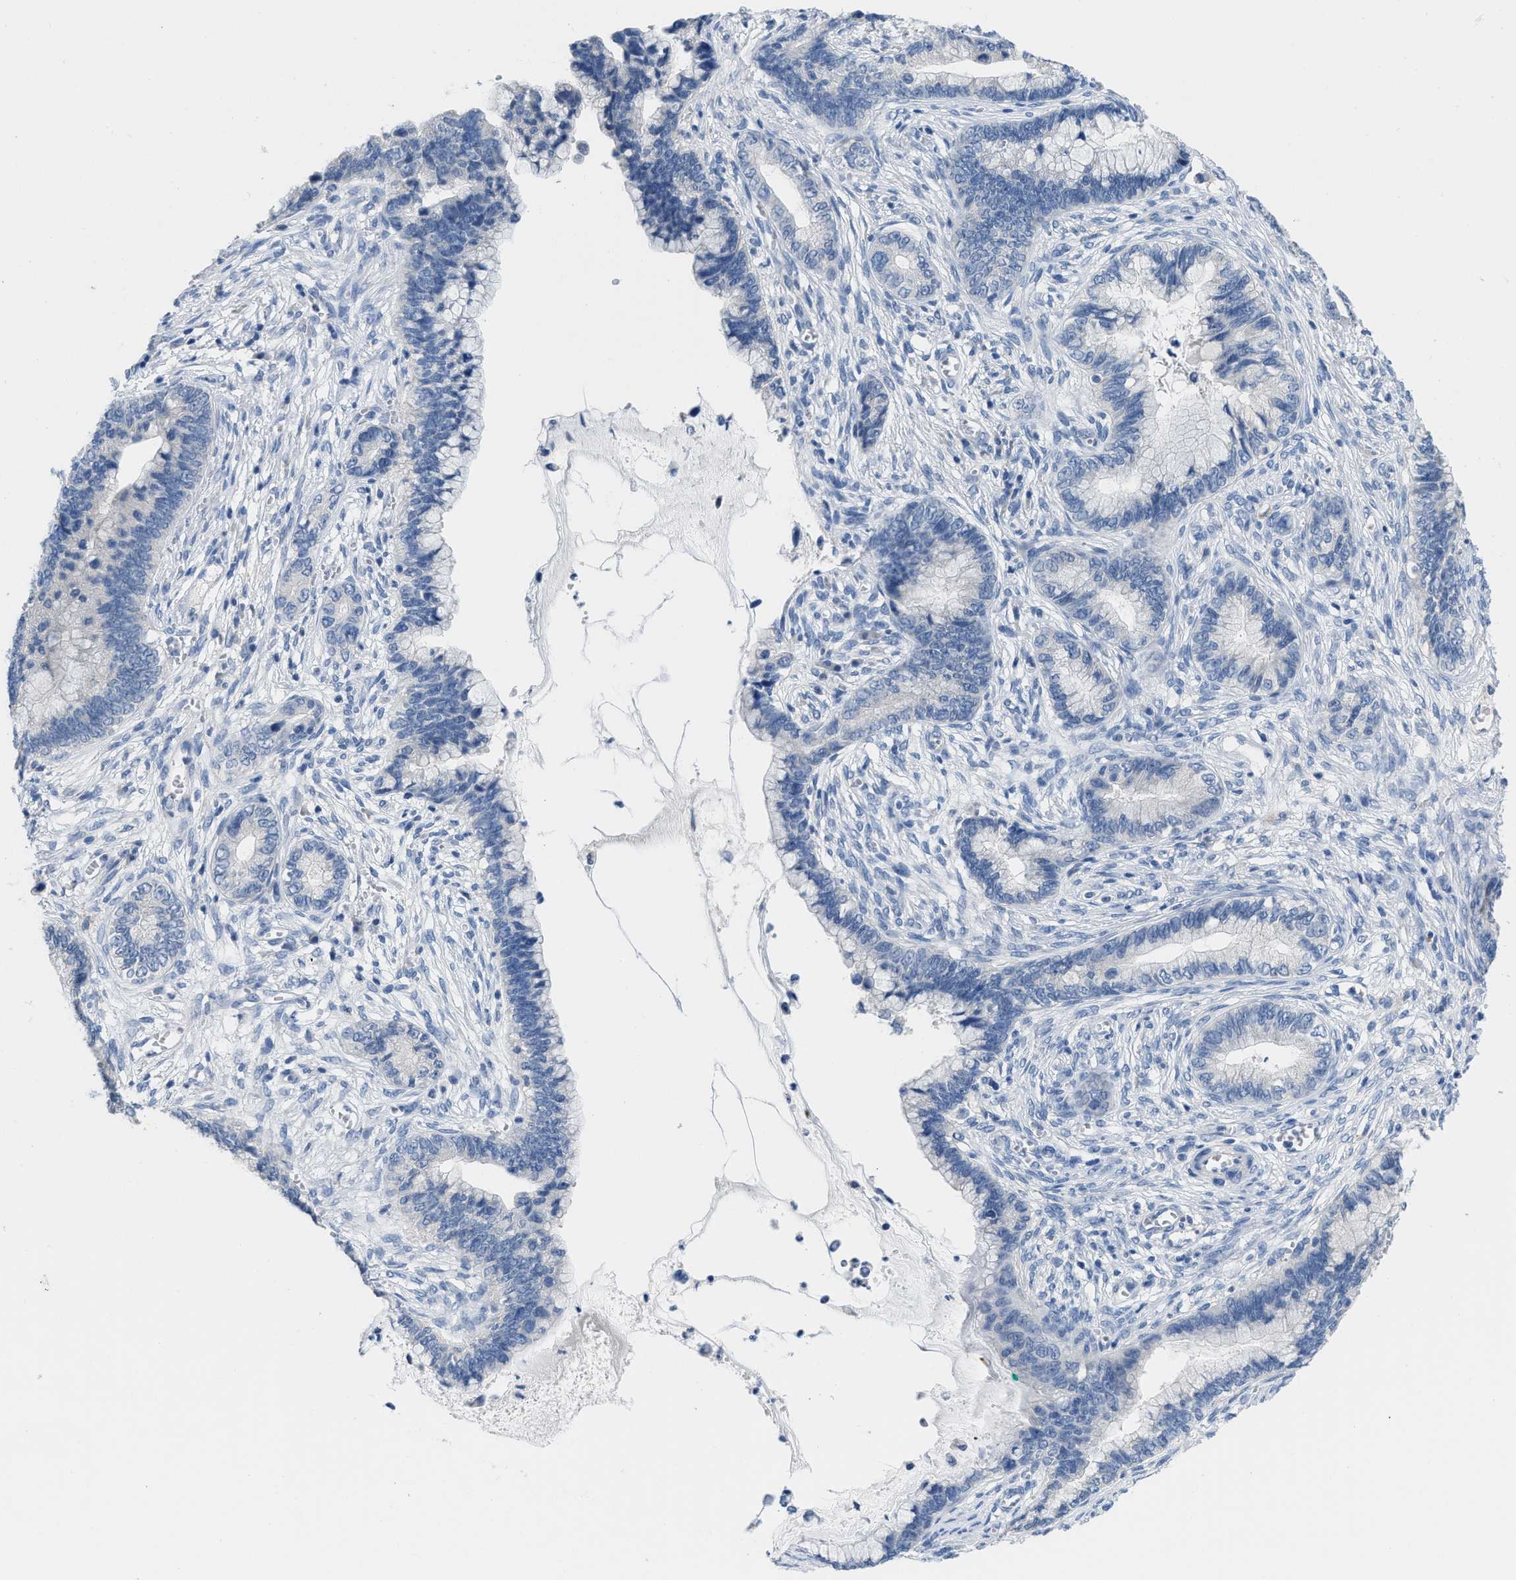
{"staining": {"intensity": "negative", "quantity": "none", "location": "none"}, "tissue": "cervical cancer", "cell_type": "Tumor cells", "image_type": "cancer", "snomed": [{"axis": "morphology", "description": "Adenocarcinoma, NOS"}, {"axis": "topography", "description": "Cervix"}], "caption": "High power microscopy image of an immunohistochemistry (IHC) photomicrograph of cervical adenocarcinoma, revealing no significant expression in tumor cells. (DAB immunohistochemistry with hematoxylin counter stain).", "gene": "PYY", "patient": {"sex": "female", "age": 44}}